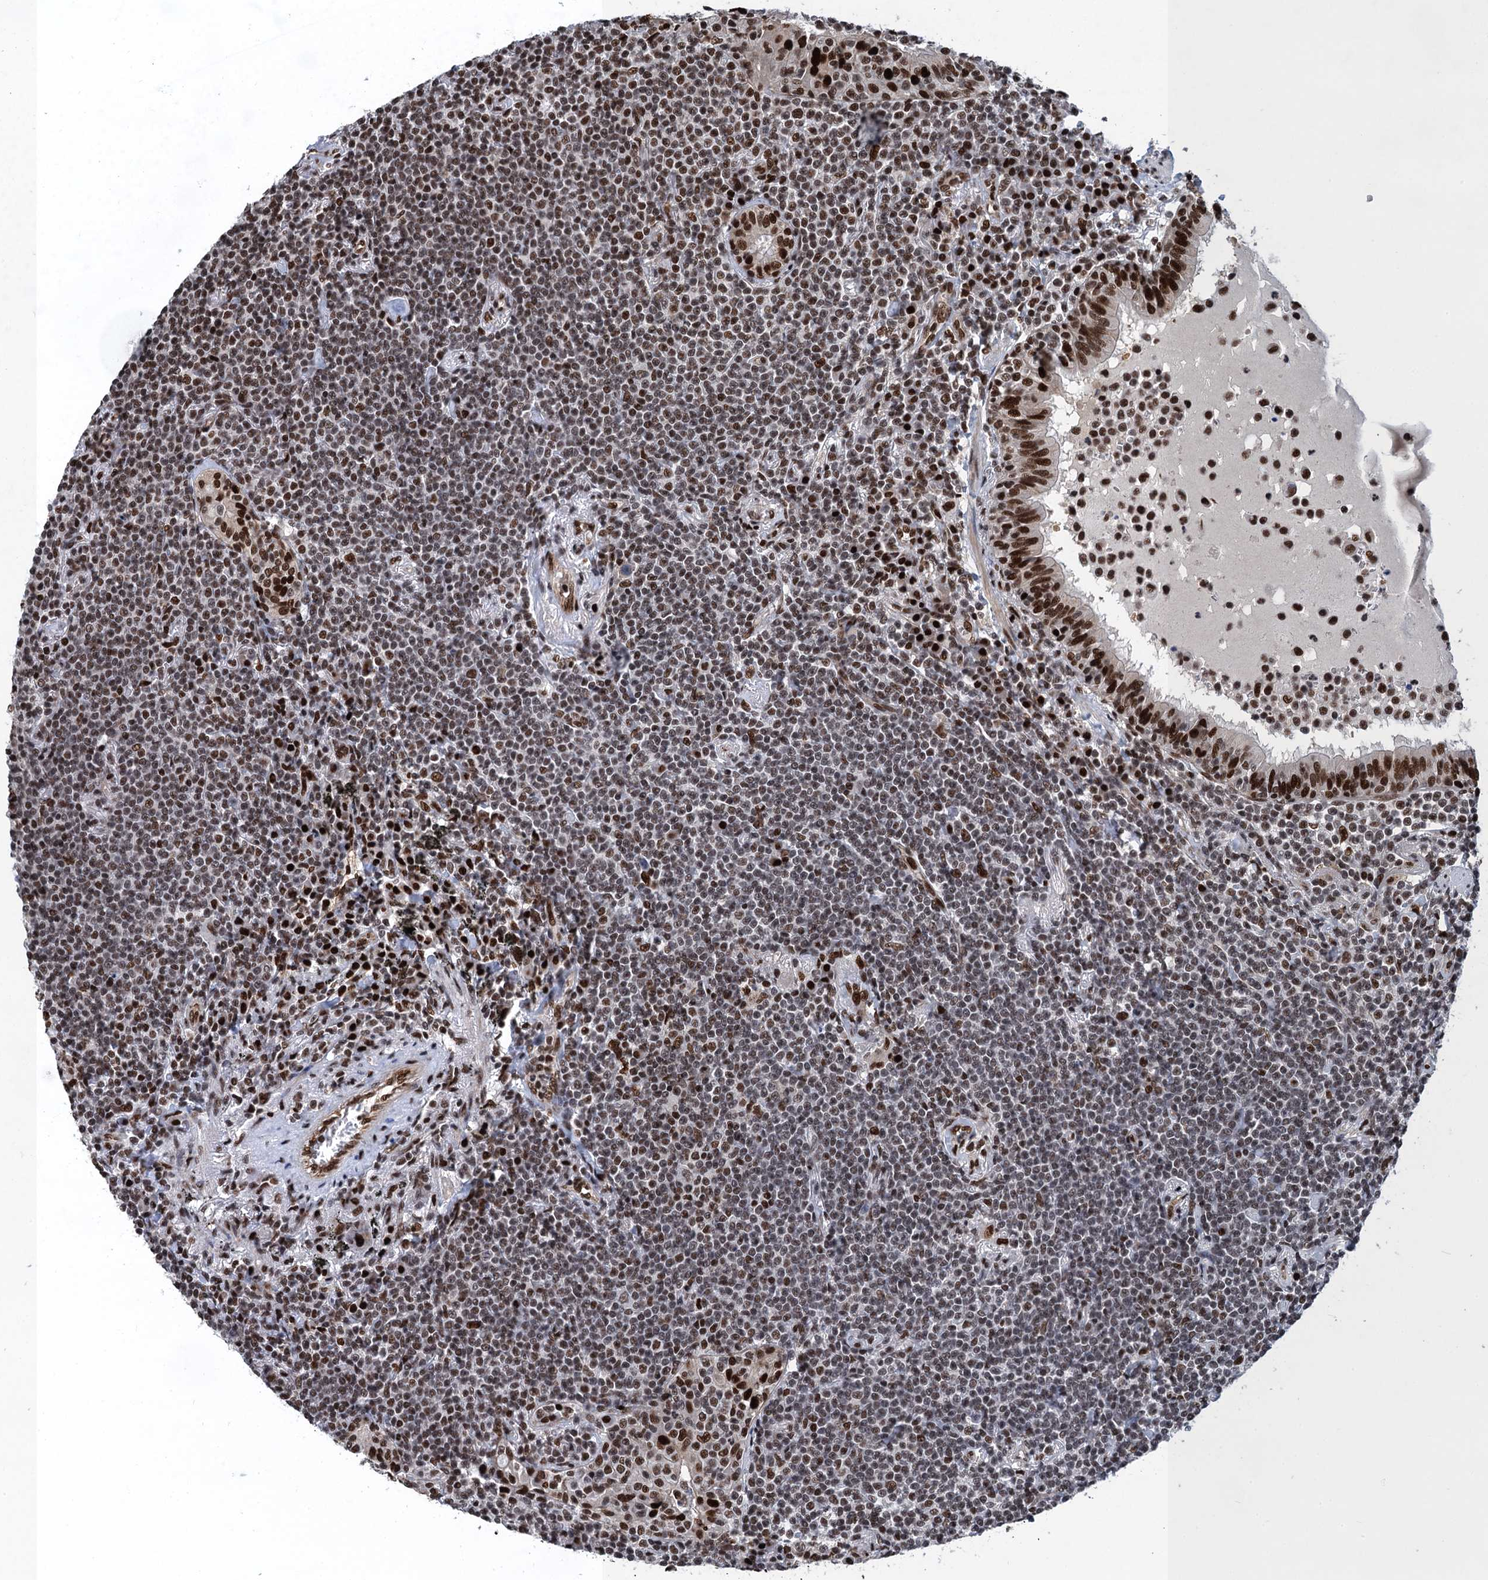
{"staining": {"intensity": "moderate", "quantity": "25%-75%", "location": "nuclear"}, "tissue": "lymphoma", "cell_type": "Tumor cells", "image_type": "cancer", "snomed": [{"axis": "morphology", "description": "Malignant lymphoma, non-Hodgkin's type, Low grade"}, {"axis": "topography", "description": "Lung"}], "caption": "An image of human lymphoma stained for a protein demonstrates moderate nuclear brown staining in tumor cells.", "gene": "PPP4R1", "patient": {"sex": "female", "age": 71}}